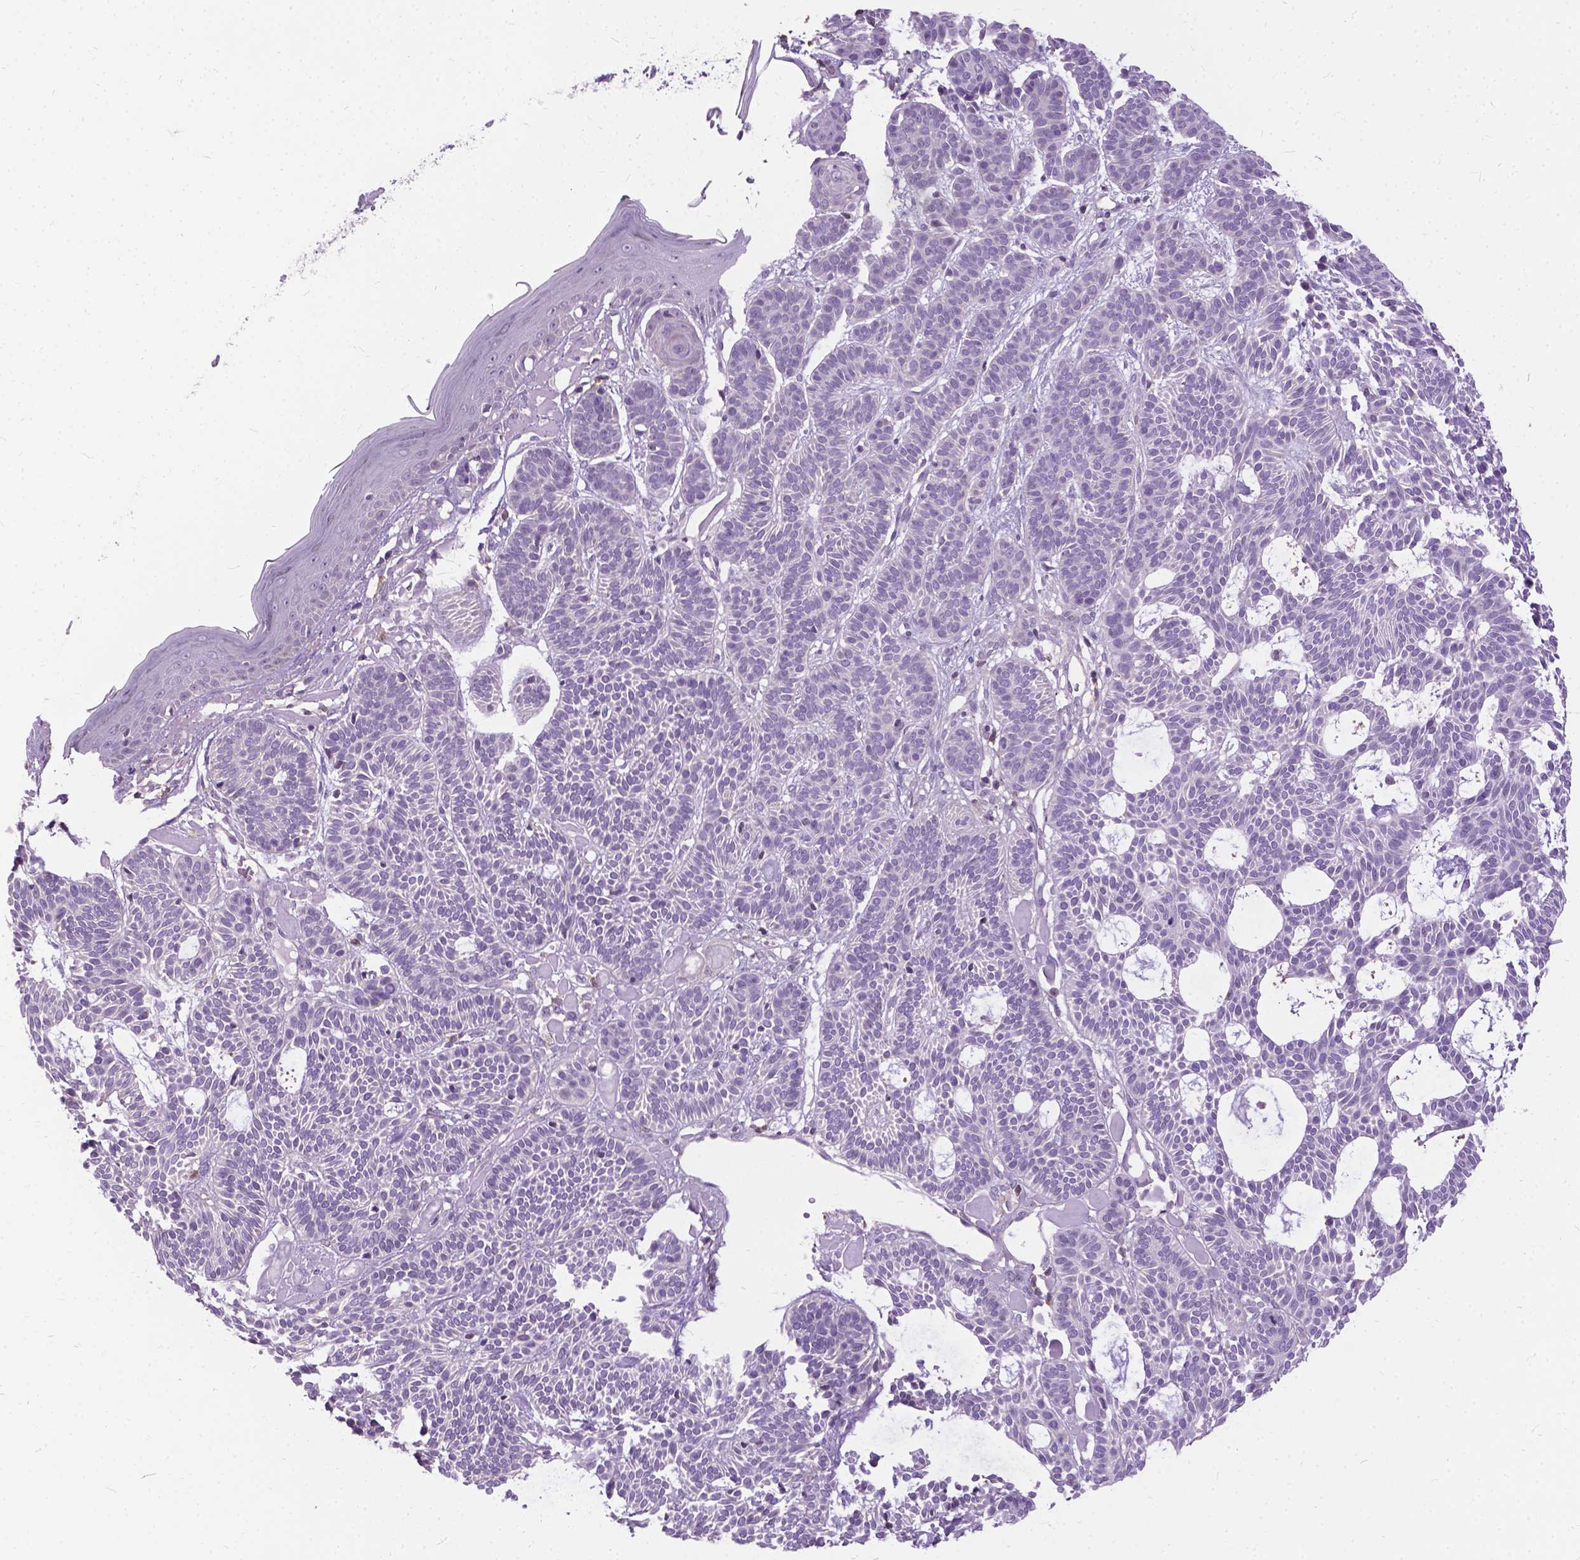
{"staining": {"intensity": "negative", "quantity": "none", "location": "none"}, "tissue": "skin cancer", "cell_type": "Tumor cells", "image_type": "cancer", "snomed": [{"axis": "morphology", "description": "Basal cell carcinoma"}, {"axis": "topography", "description": "Skin"}], "caption": "High power microscopy photomicrograph of an IHC micrograph of skin cancer, revealing no significant expression in tumor cells.", "gene": "JAK3", "patient": {"sex": "male", "age": 85}}